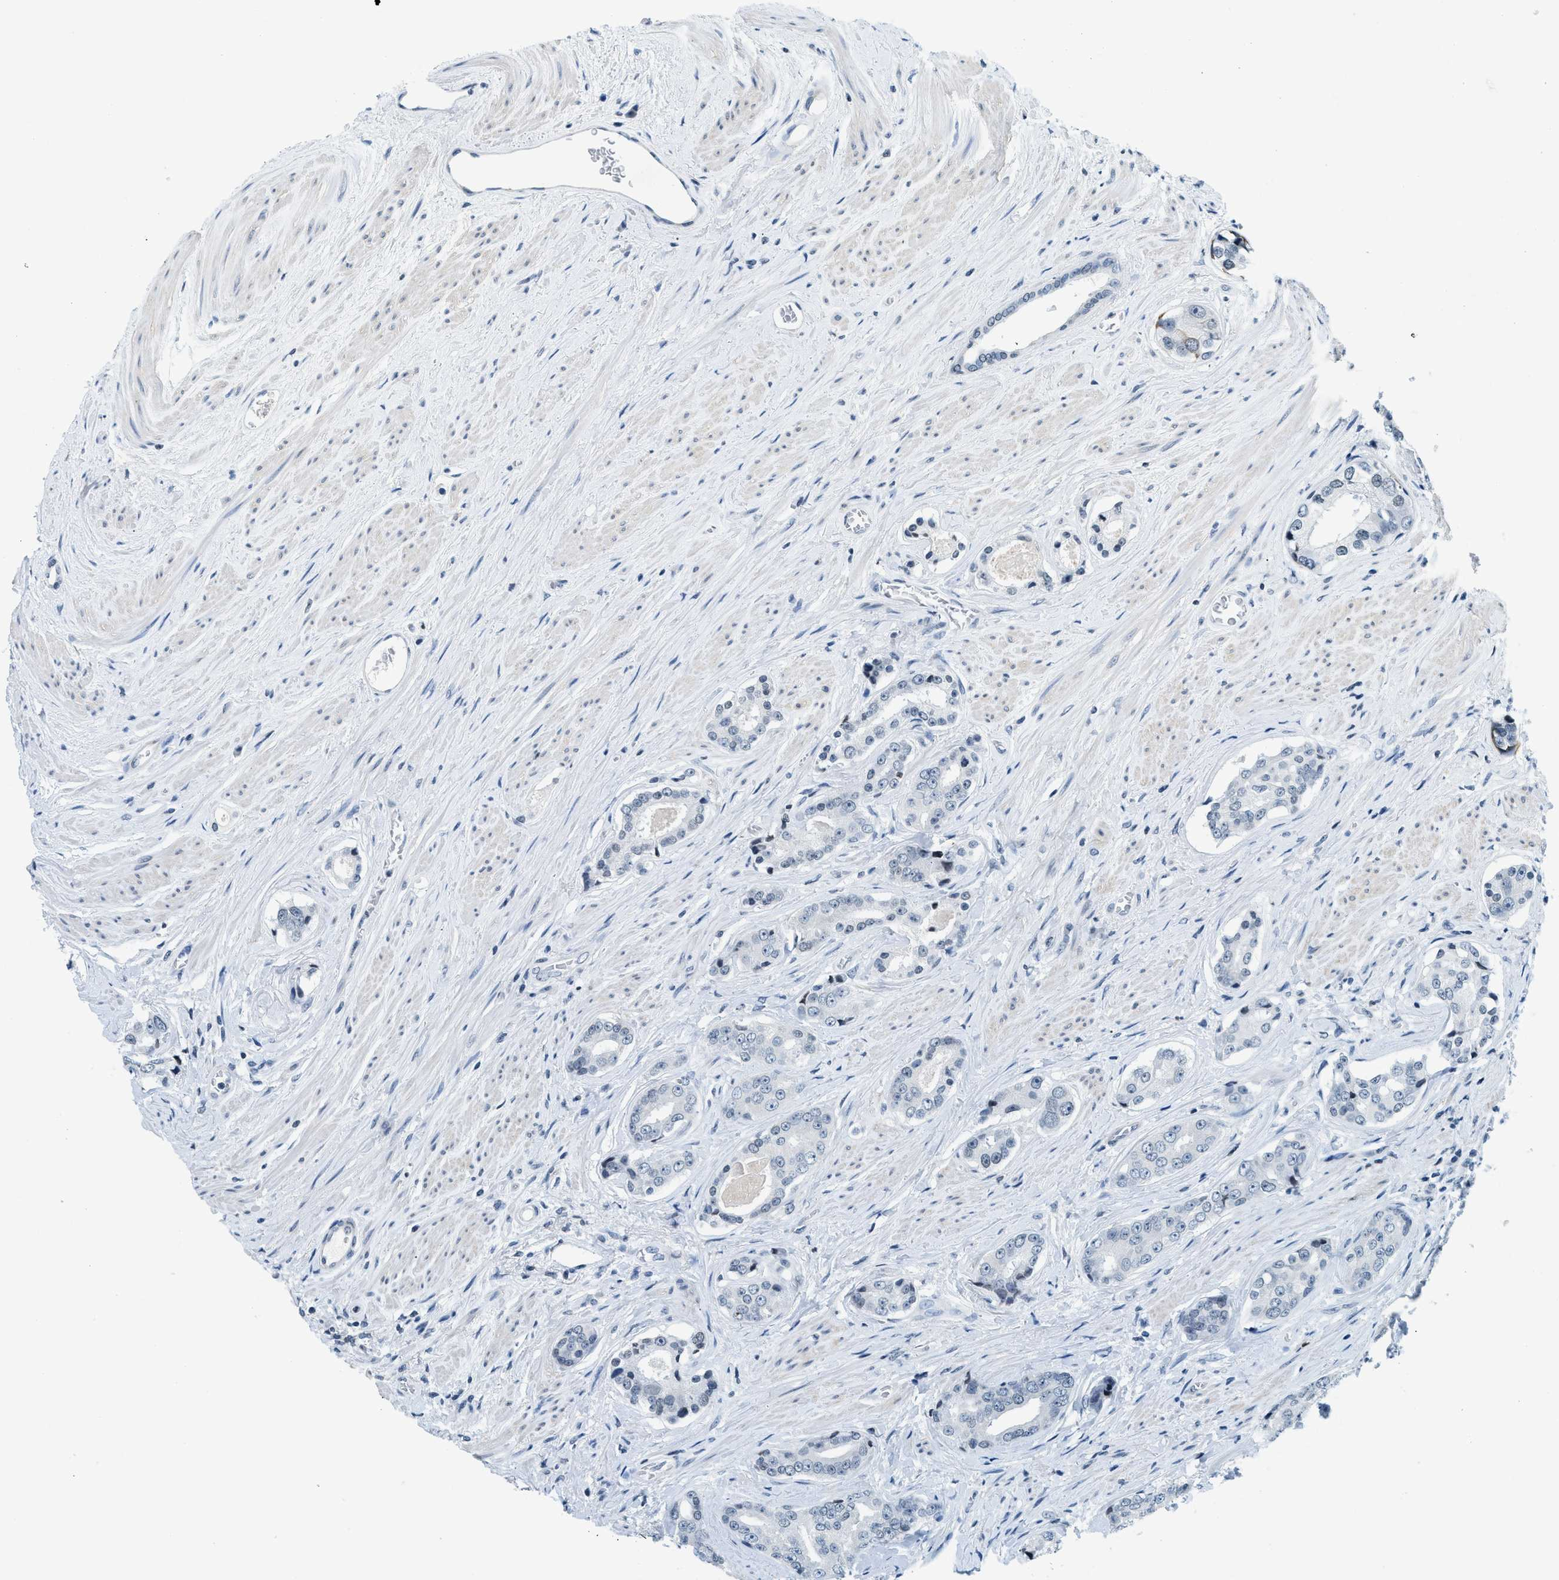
{"staining": {"intensity": "negative", "quantity": "none", "location": "none"}, "tissue": "prostate cancer", "cell_type": "Tumor cells", "image_type": "cancer", "snomed": [{"axis": "morphology", "description": "Adenocarcinoma, High grade"}, {"axis": "topography", "description": "Prostate"}], "caption": "Immunohistochemistry (IHC) photomicrograph of high-grade adenocarcinoma (prostate) stained for a protein (brown), which displays no staining in tumor cells.", "gene": "UVRAG", "patient": {"sex": "male", "age": 71}}